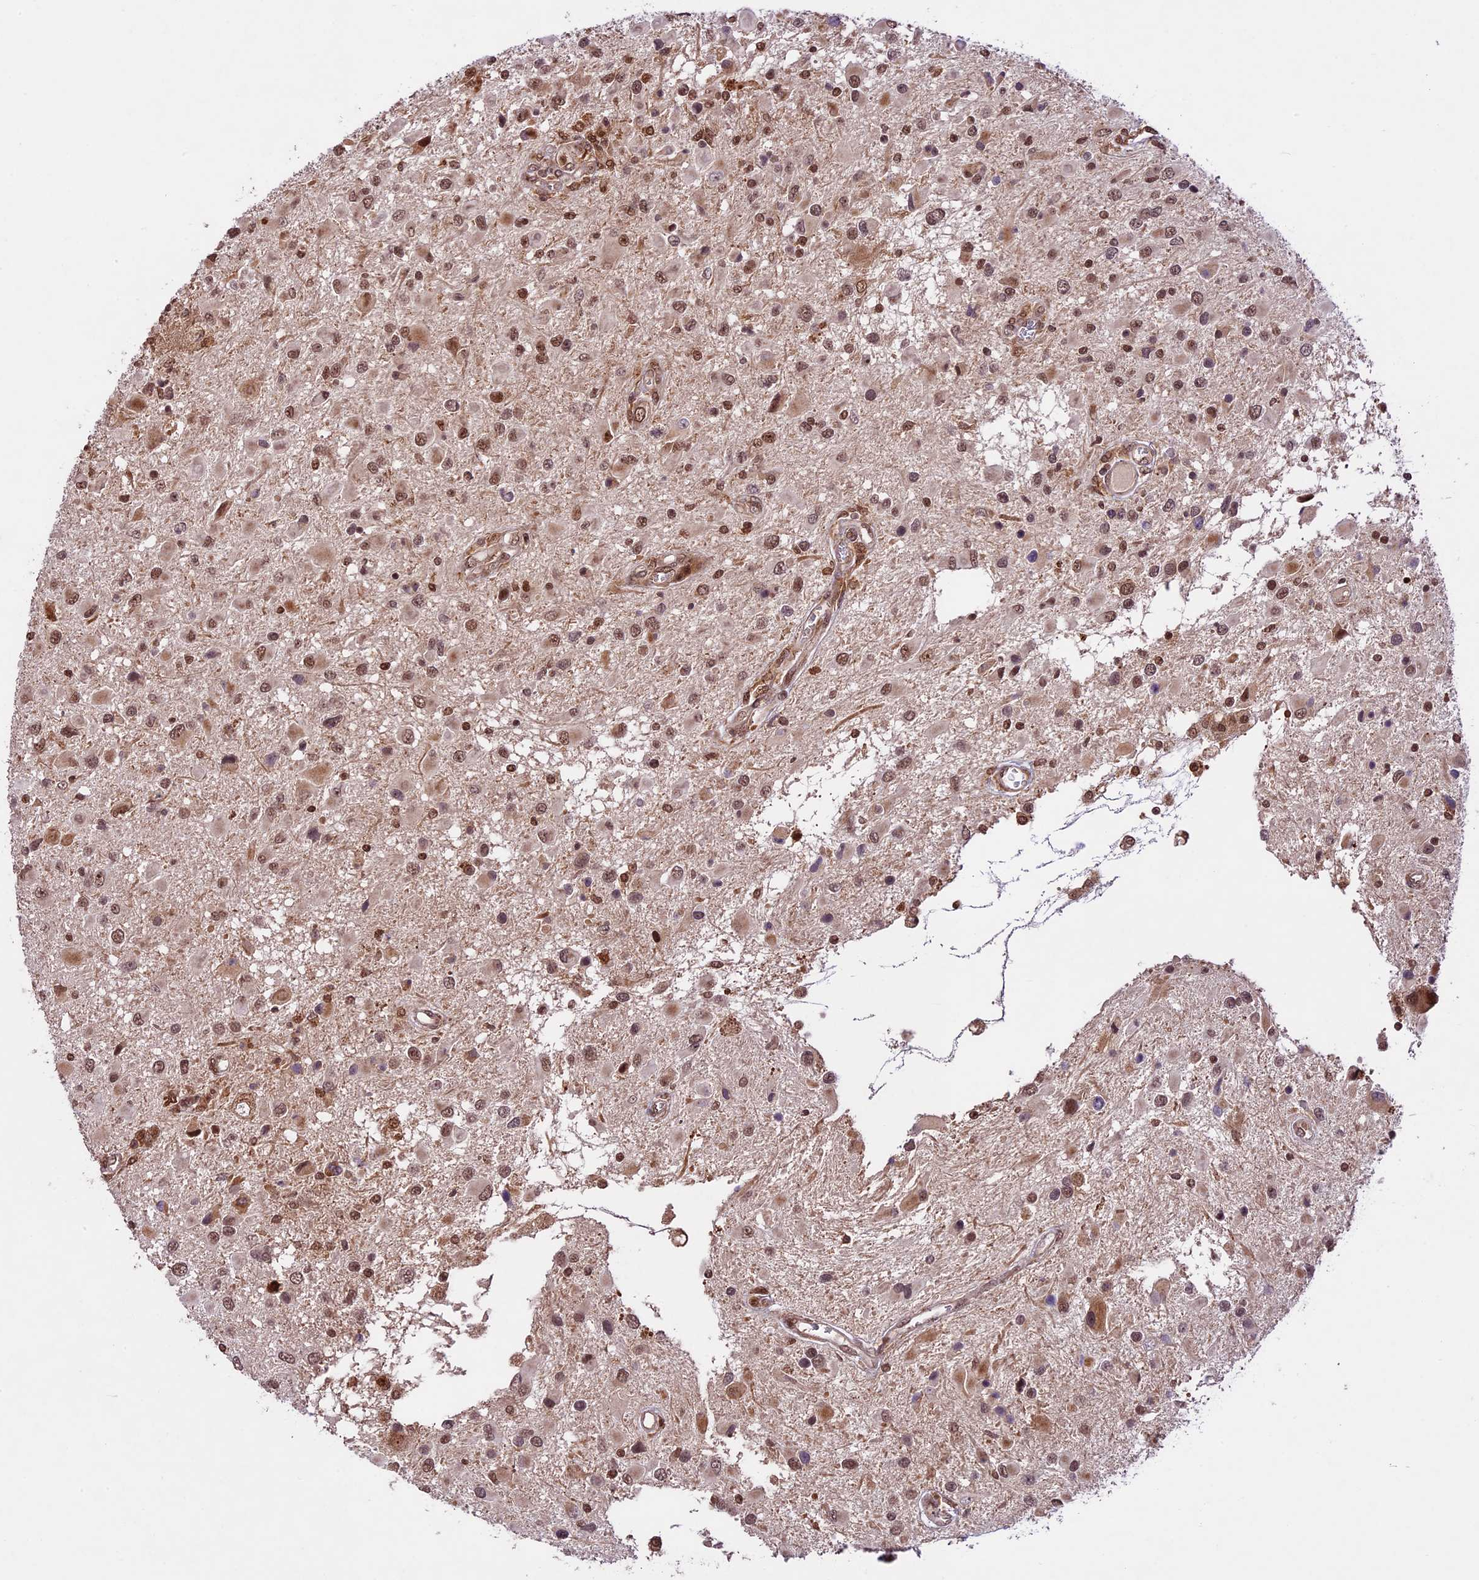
{"staining": {"intensity": "moderate", "quantity": ">75%", "location": "nuclear"}, "tissue": "glioma", "cell_type": "Tumor cells", "image_type": "cancer", "snomed": [{"axis": "morphology", "description": "Glioma, malignant, High grade"}, {"axis": "topography", "description": "Brain"}], "caption": "Brown immunohistochemical staining in human glioma shows moderate nuclear positivity in approximately >75% of tumor cells.", "gene": "DHX38", "patient": {"sex": "male", "age": 53}}